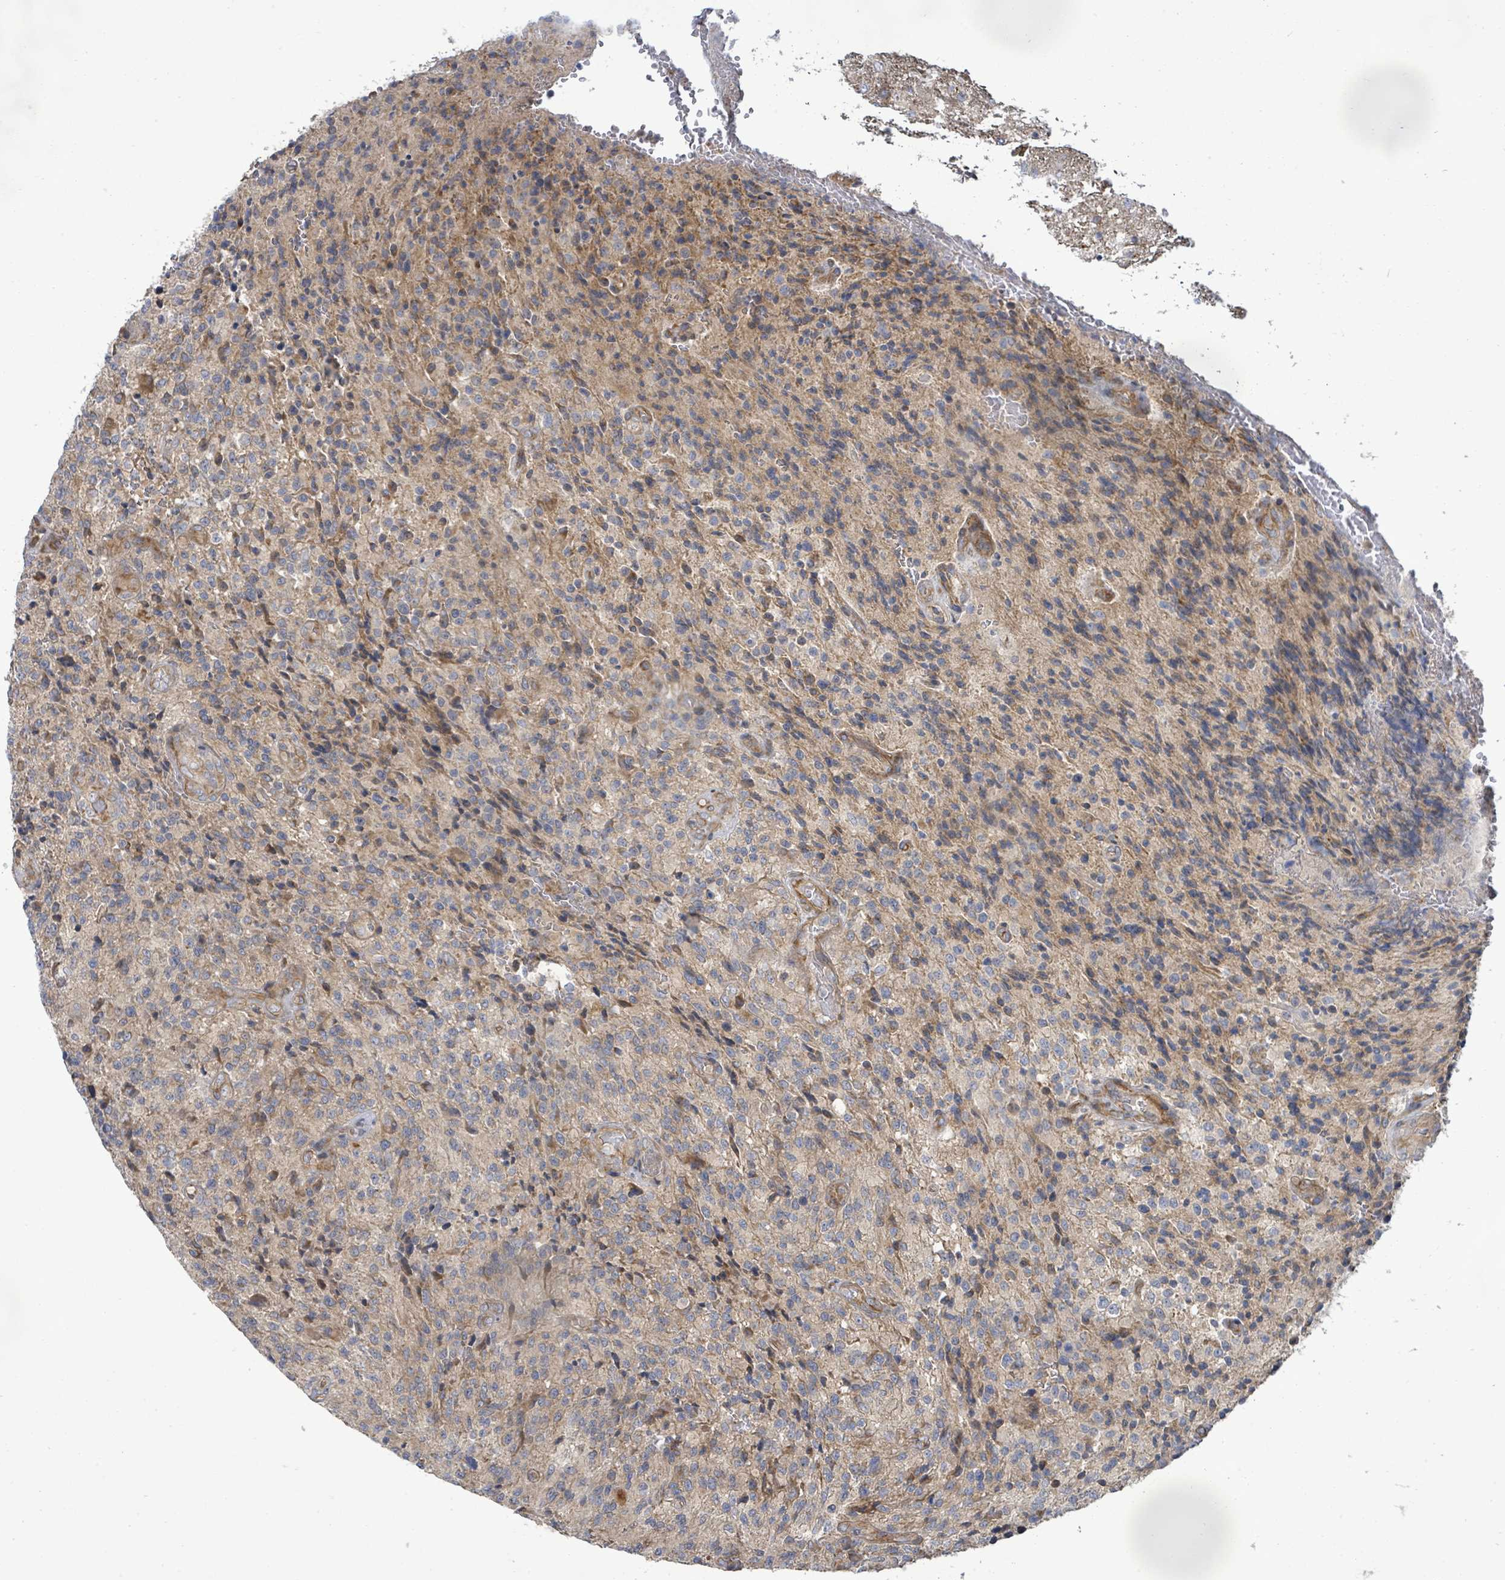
{"staining": {"intensity": "negative", "quantity": "none", "location": "none"}, "tissue": "glioma", "cell_type": "Tumor cells", "image_type": "cancer", "snomed": [{"axis": "morphology", "description": "Normal tissue, NOS"}, {"axis": "morphology", "description": "Glioma, malignant, High grade"}, {"axis": "topography", "description": "Cerebral cortex"}], "caption": "Tumor cells are negative for protein expression in human malignant high-grade glioma.", "gene": "KBTBD11", "patient": {"sex": "male", "age": 56}}